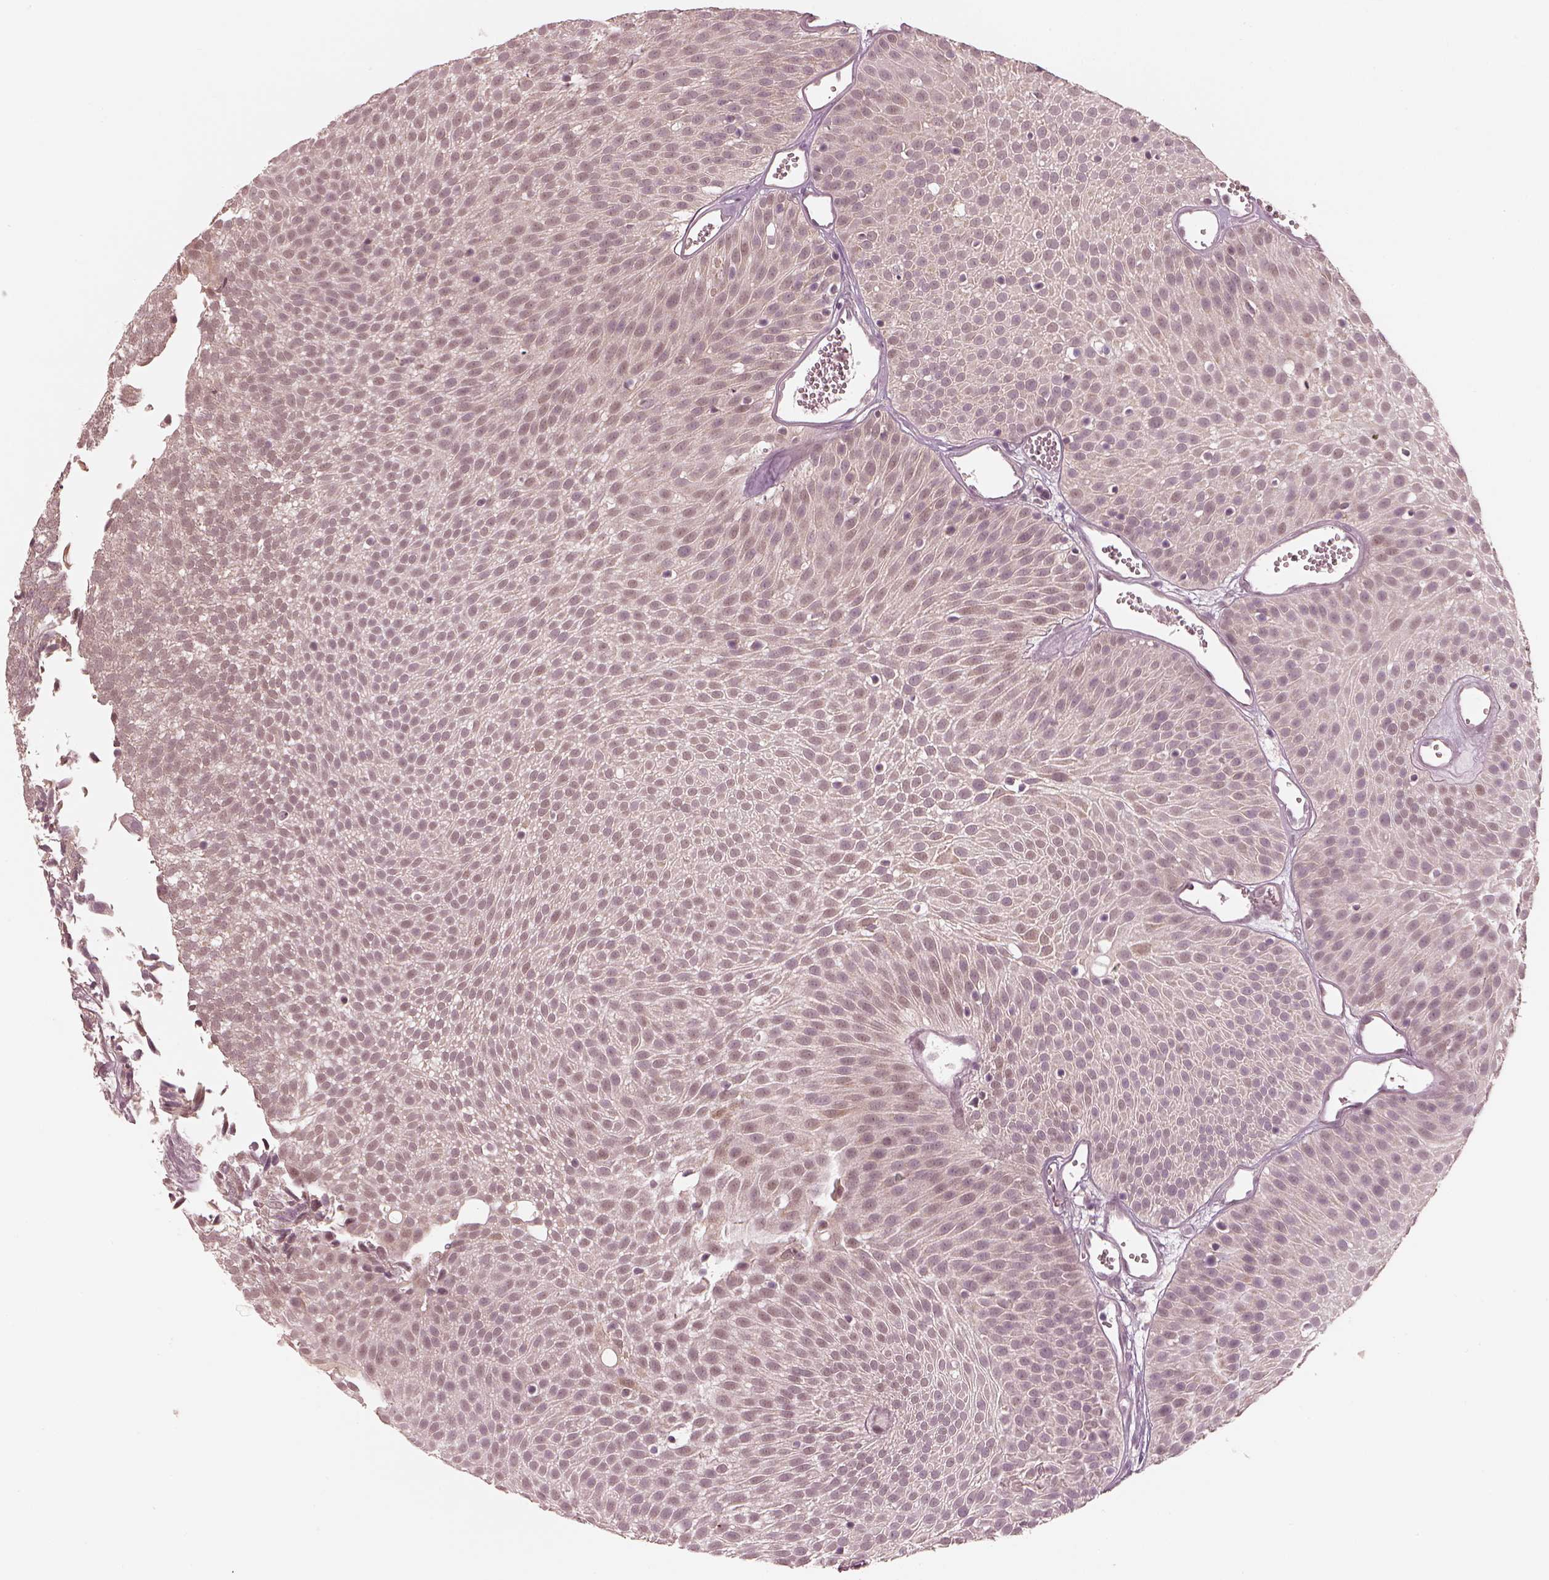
{"staining": {"intensity": "weak", "quantity": "25%-75%", "location": "cytoplasmic/membranous"}, "tissue": "urothelial cancer", "cell_type": "Tumor cells", "image_type": "cancer", "snomed": [{"axis": "morphology", "description": "Urothelial carcinoma, Low grade"}, {"axis": "topography", "description": "Urinary bladder"}], "caption": "DAB (3,3'-diaminobenzidine) immunohistochemical staining of urothelial carcinoma (low-grade) displays weak cytoplasmic/membranous protein staining in about 25%-75% of tumor cells.", "gene": "IQCB1", "patient": {"sex": "male", "age": 52}}